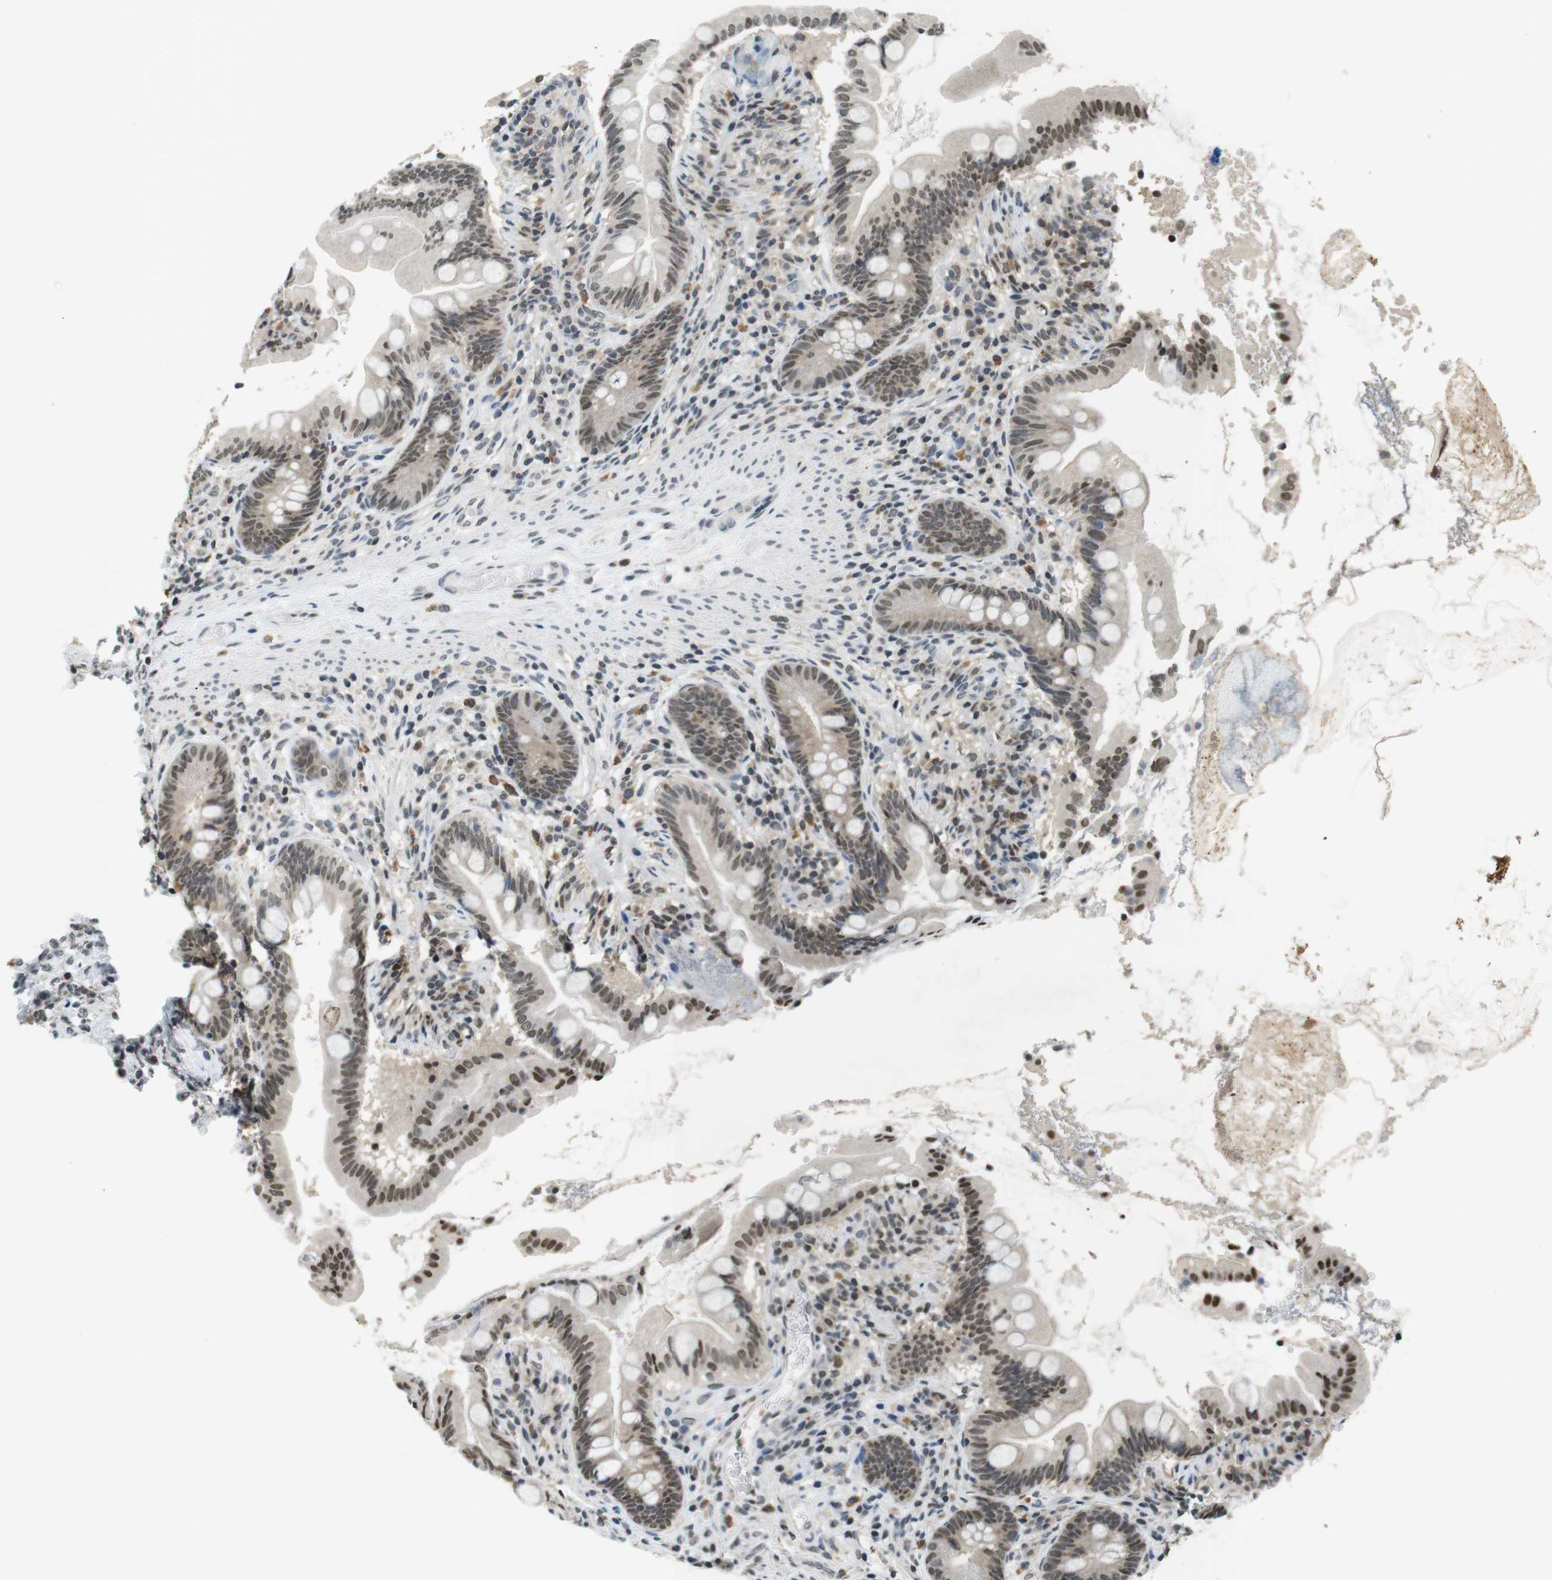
{"staining": {"intensity": "moderate", "quantity": "25%-75%", "location": "nuclear"}, "tissue": "small intestine", "cell_type": "Glandular cells", "image_type": "normal", "snomed": [{"axis": "morphology", "description": "Normal tissue, NOS"}, {"axis": "topography", "description": "Small intestine"}], "caption": "Protein expression analysis of unremarkable human small intestine reveals moderate nuclear expression in approximately 25%-75% of glandular cells. The staining is performed using DAB brown chromogen to label protein expression. The nuclei are counter-stained blue using hematoxylin.", "gene": "NEK4", "patient": {"sex": "female", "age": 56}}